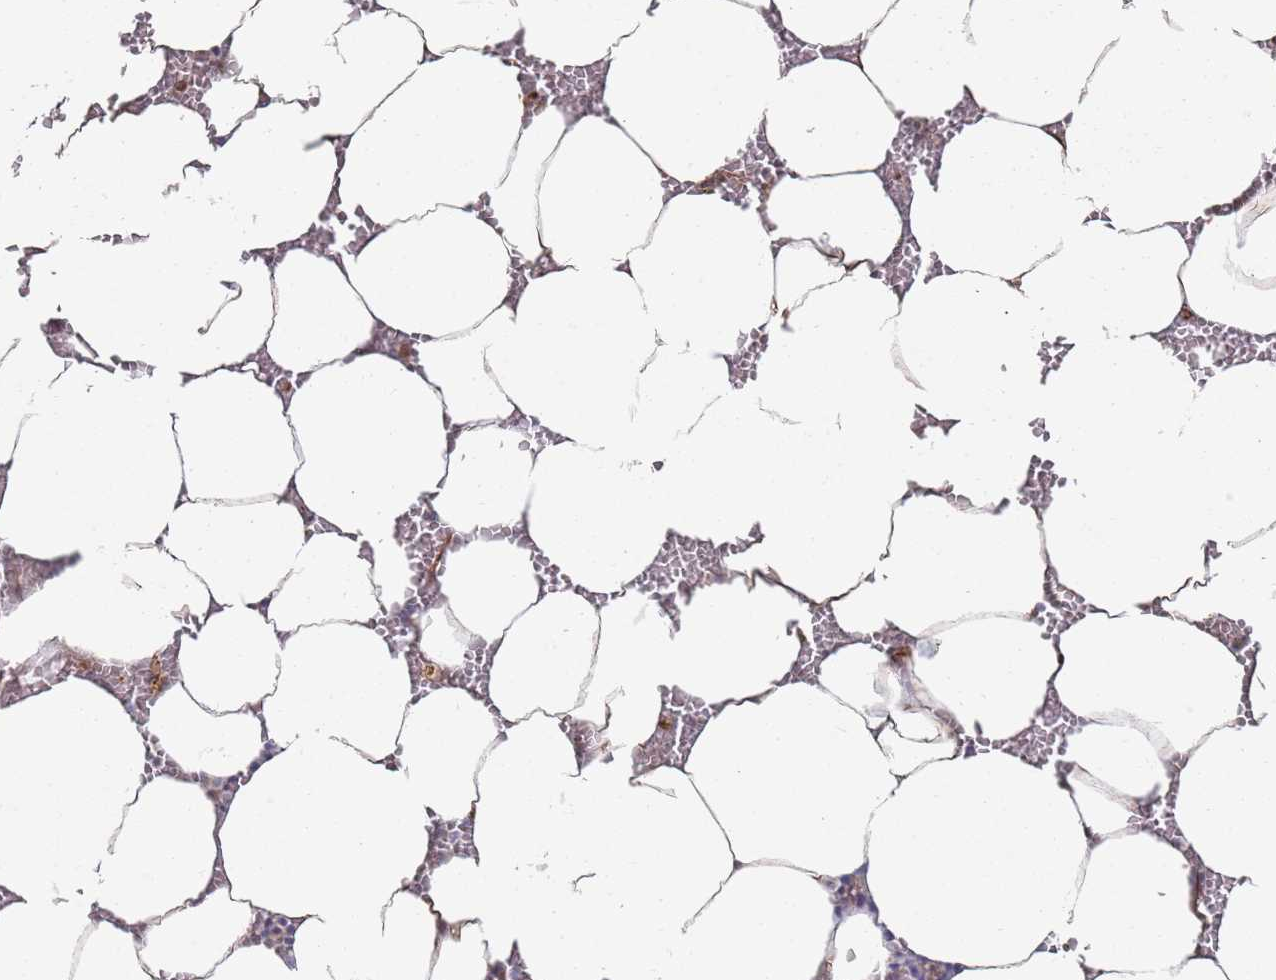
{"staining": {"intensity": "strong", "quantity": "<25%", "location": "cytoplasmic/membranous"}, "tissue": "bone marrow", "cell_type": "Hematopoietic cells", "image_type": "normal", "snomed": [{"axis": "morphology", "description": "Normal tissue, NOS"}, {"axis": "topography", "description": "Bone marrow"}], "caption": "Immunohistochemistry (IHC) of unremarkable bone marrow shows medium levels of strong cytoplasmic/membranous staining in about <25% of hematopoietic cells.", "gene": "PHF21A", "patient": {"sex": "male", "age": 70}}